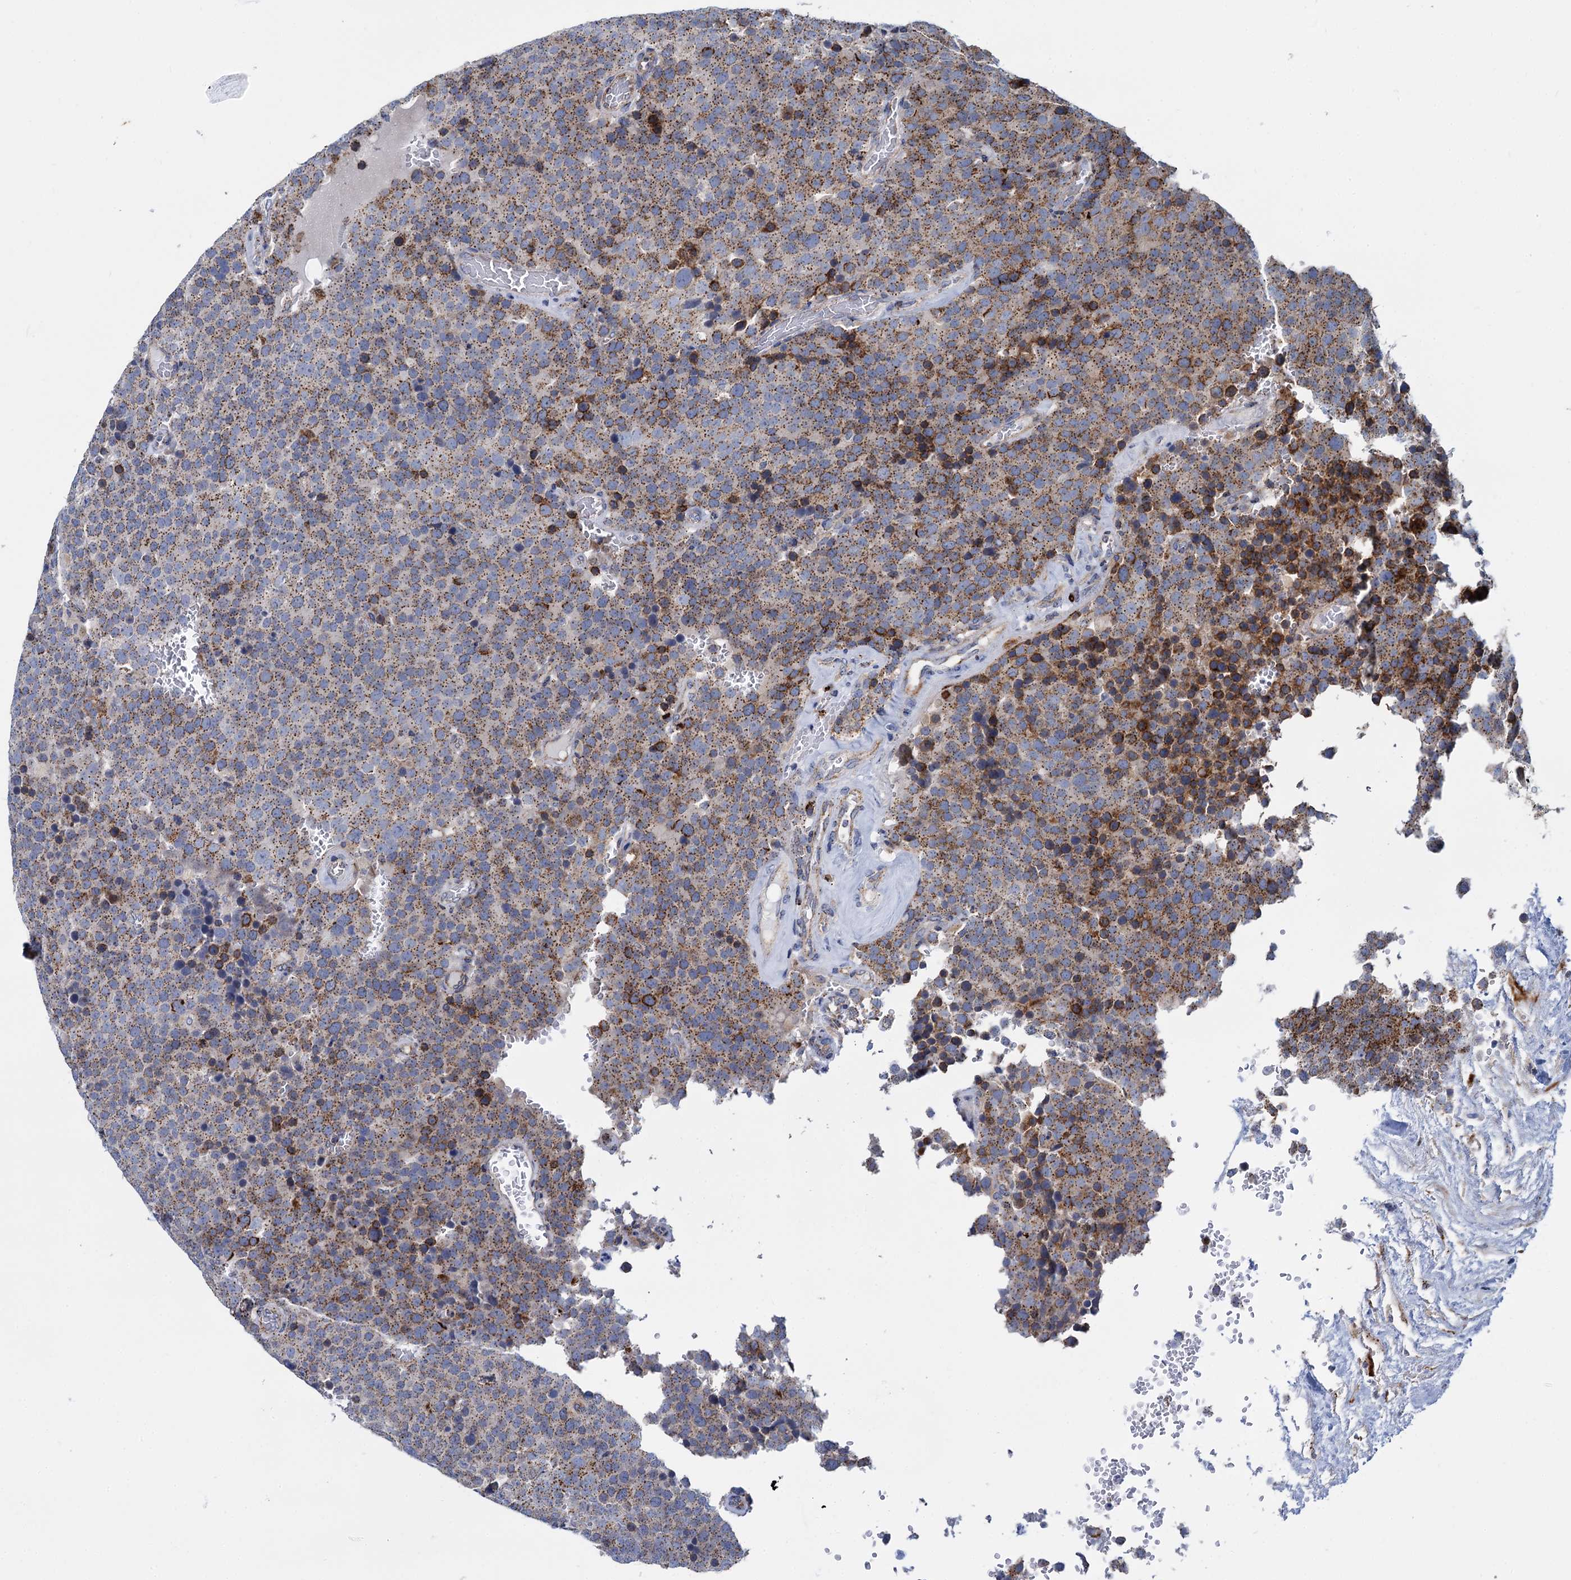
{"staining": {"intensity": "moderate", "quantity": ">75%", "location": "cytoplasmic/membranous"}, "tissue": "testis cancer", "cell_type": "Tumor cells", "image_type": "cancer", "snomed": [{"axis": "morphology", "description": "Seminoma, NOS"}, {"axis": "topography", "description": "Testis"}], "caption": "A medium amount of moderate cytoplasmic/membranous staining is appreciated in approximately >75% of tumor cells in testis cancer (seminoma) tissue. (Stains: DAB in brown, nuclei in blue, Microscopy: brightfield microscopy at high magnification).", "gene": "SUPT20H", "patient": {"sex": "male", "age": 71}}